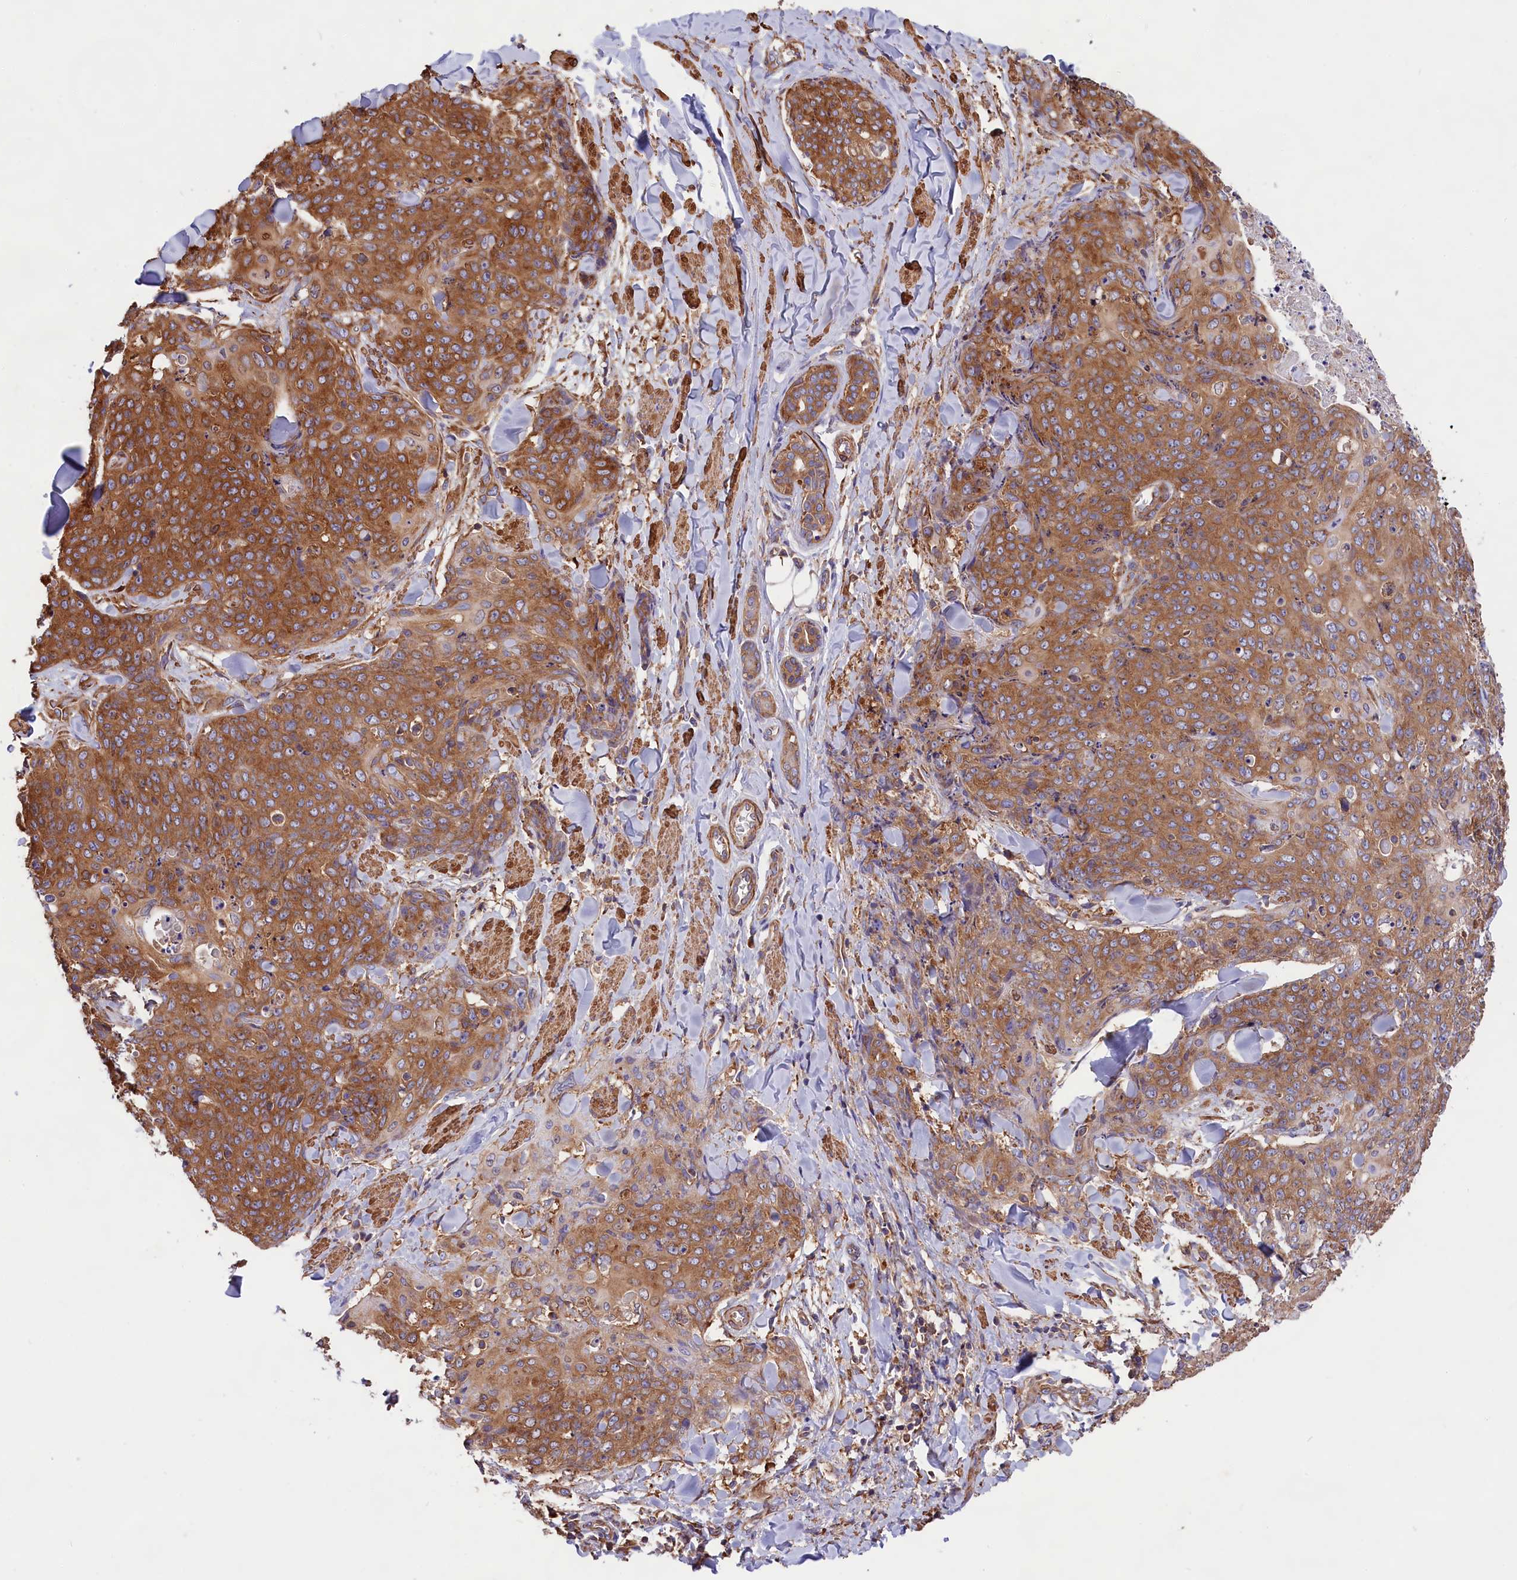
{"staining": {"intensity": "moderate", "quantity": ">75%", "location": "cytoplasmic/membranous"}, "tissue": "skin cancer", "cell_type": "Tumor cells", "image_type": "cancer", "snomed": [{"axis": "morphology", "description": "Squamous cell carcinoma, NOS"}, {"axis": "topography", "description": "Skin"}, {"axis": "topography", "description": "Vulva"}], "caption": "Skin cancer stained with a protein marker reveals moderate staining in tumor cells.", "gene": "GYS1", "patient": {"sex": "female", "age": 85}}